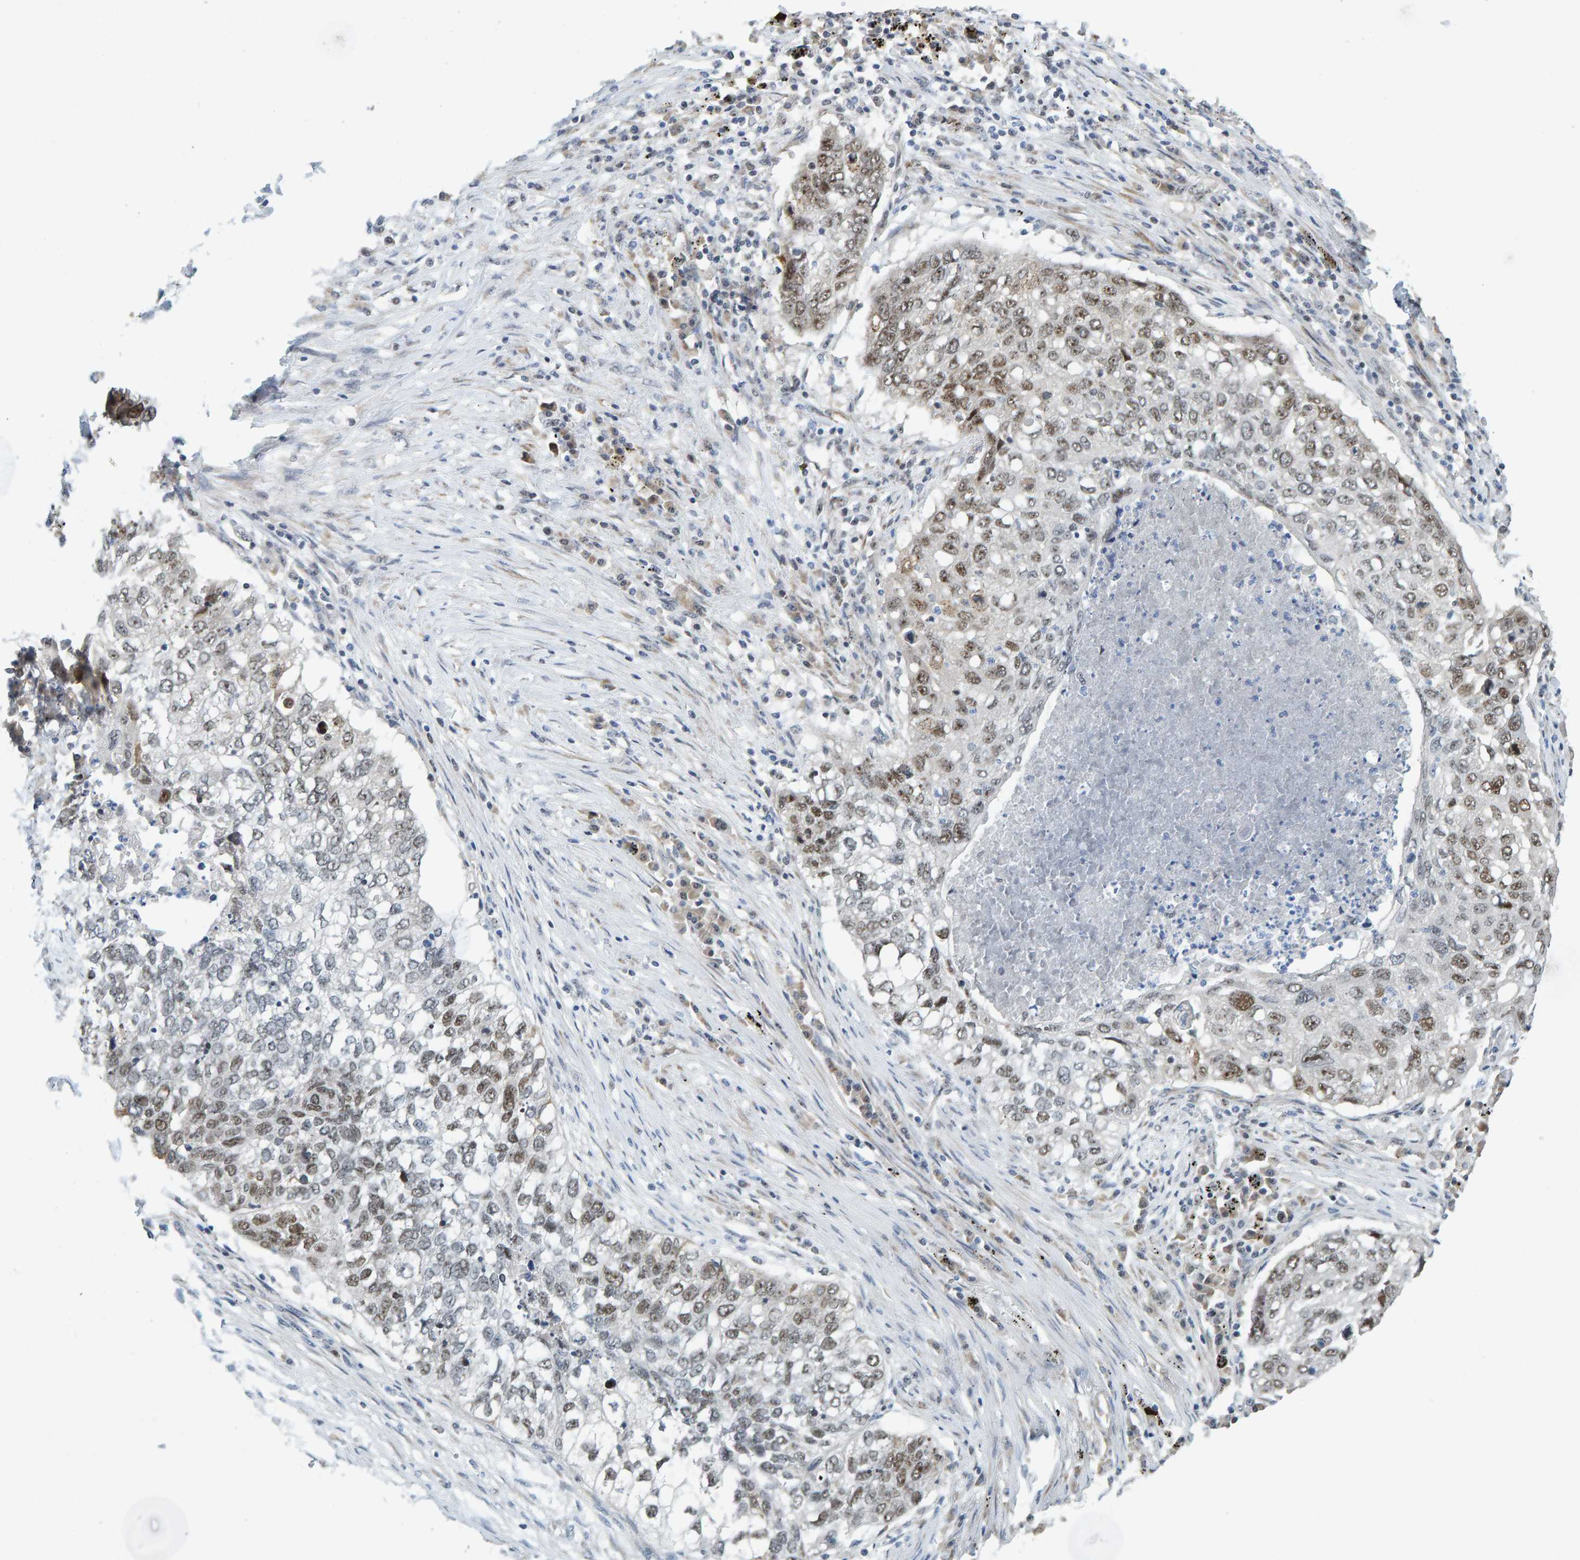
{"staining": {"intensity": "moderate", "quantity": "25%-75%", "location": "nuclear"}, "tissue": "lung cancer", "cell_type": "Tumor cells", "image_type": "cancer", "snomed": [{"axis": "morphology", "description": "Squamous cell carcinoma, NOS"}, {"axis": "topography", "description": "Lung"}], "caption": "The micrograph exhibits immunohistochemical staining of lung squamous cell carcinoma. There is moderate nuclear staining is present in approximately 25%-75% of tumor cells.", "gene": "POLR1E", "patient": {"sex": "female", "age": 63}}